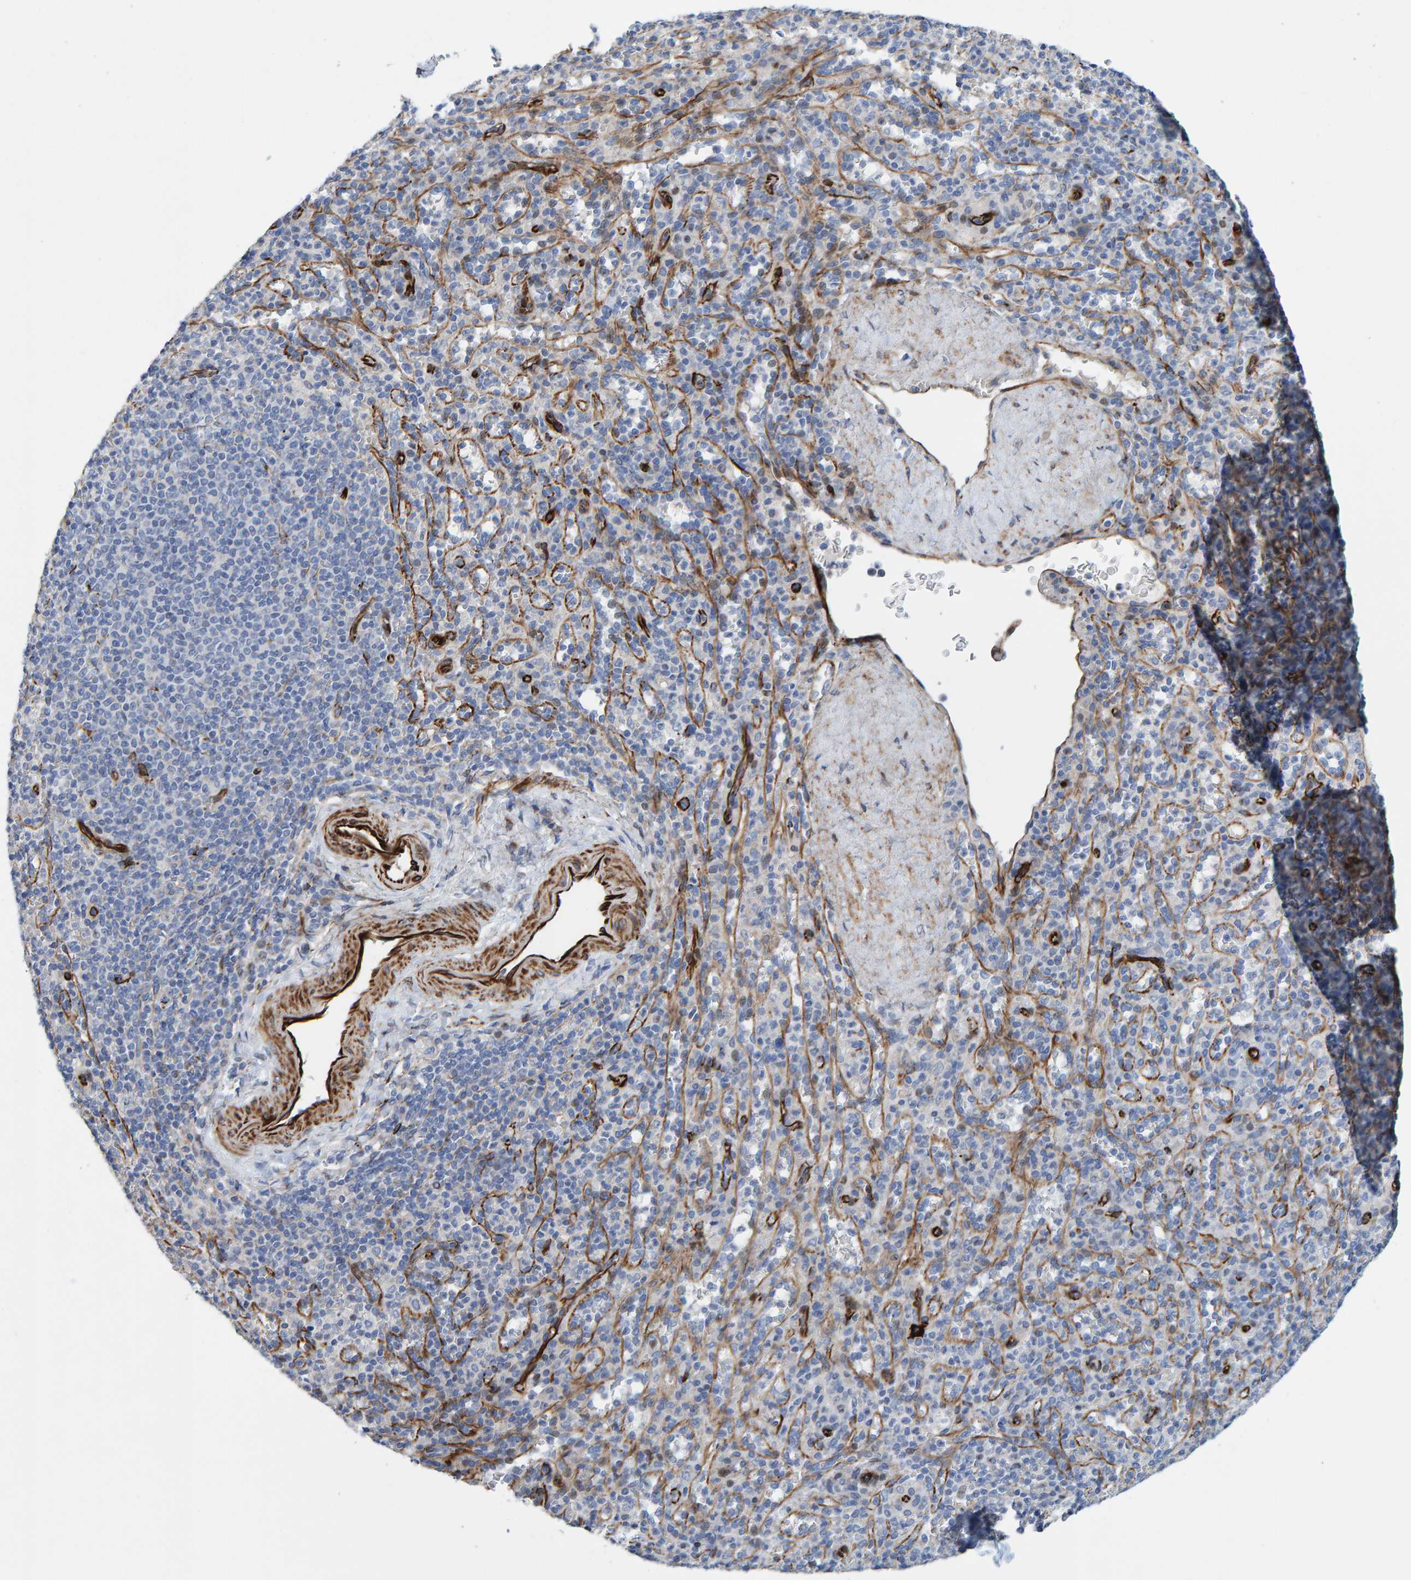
{"staining": {"intensity": "negative", "quantity": "none", "location": "none"}, "tissue": "spleen", "cell_type": "Cells in red pulp", "image_type": "normal", "snomed": [{"axis": "morphology", "description": "Normal tissue, NOS"}, {"axis": "topography", "description": "Spleen"}], "caption": "Immunohistochemistry (IHC) of benign human spleen reveals no staining in cells in red pulp.", "gene": "POLG2", "patient": {"sex": "male", "age": 36}}